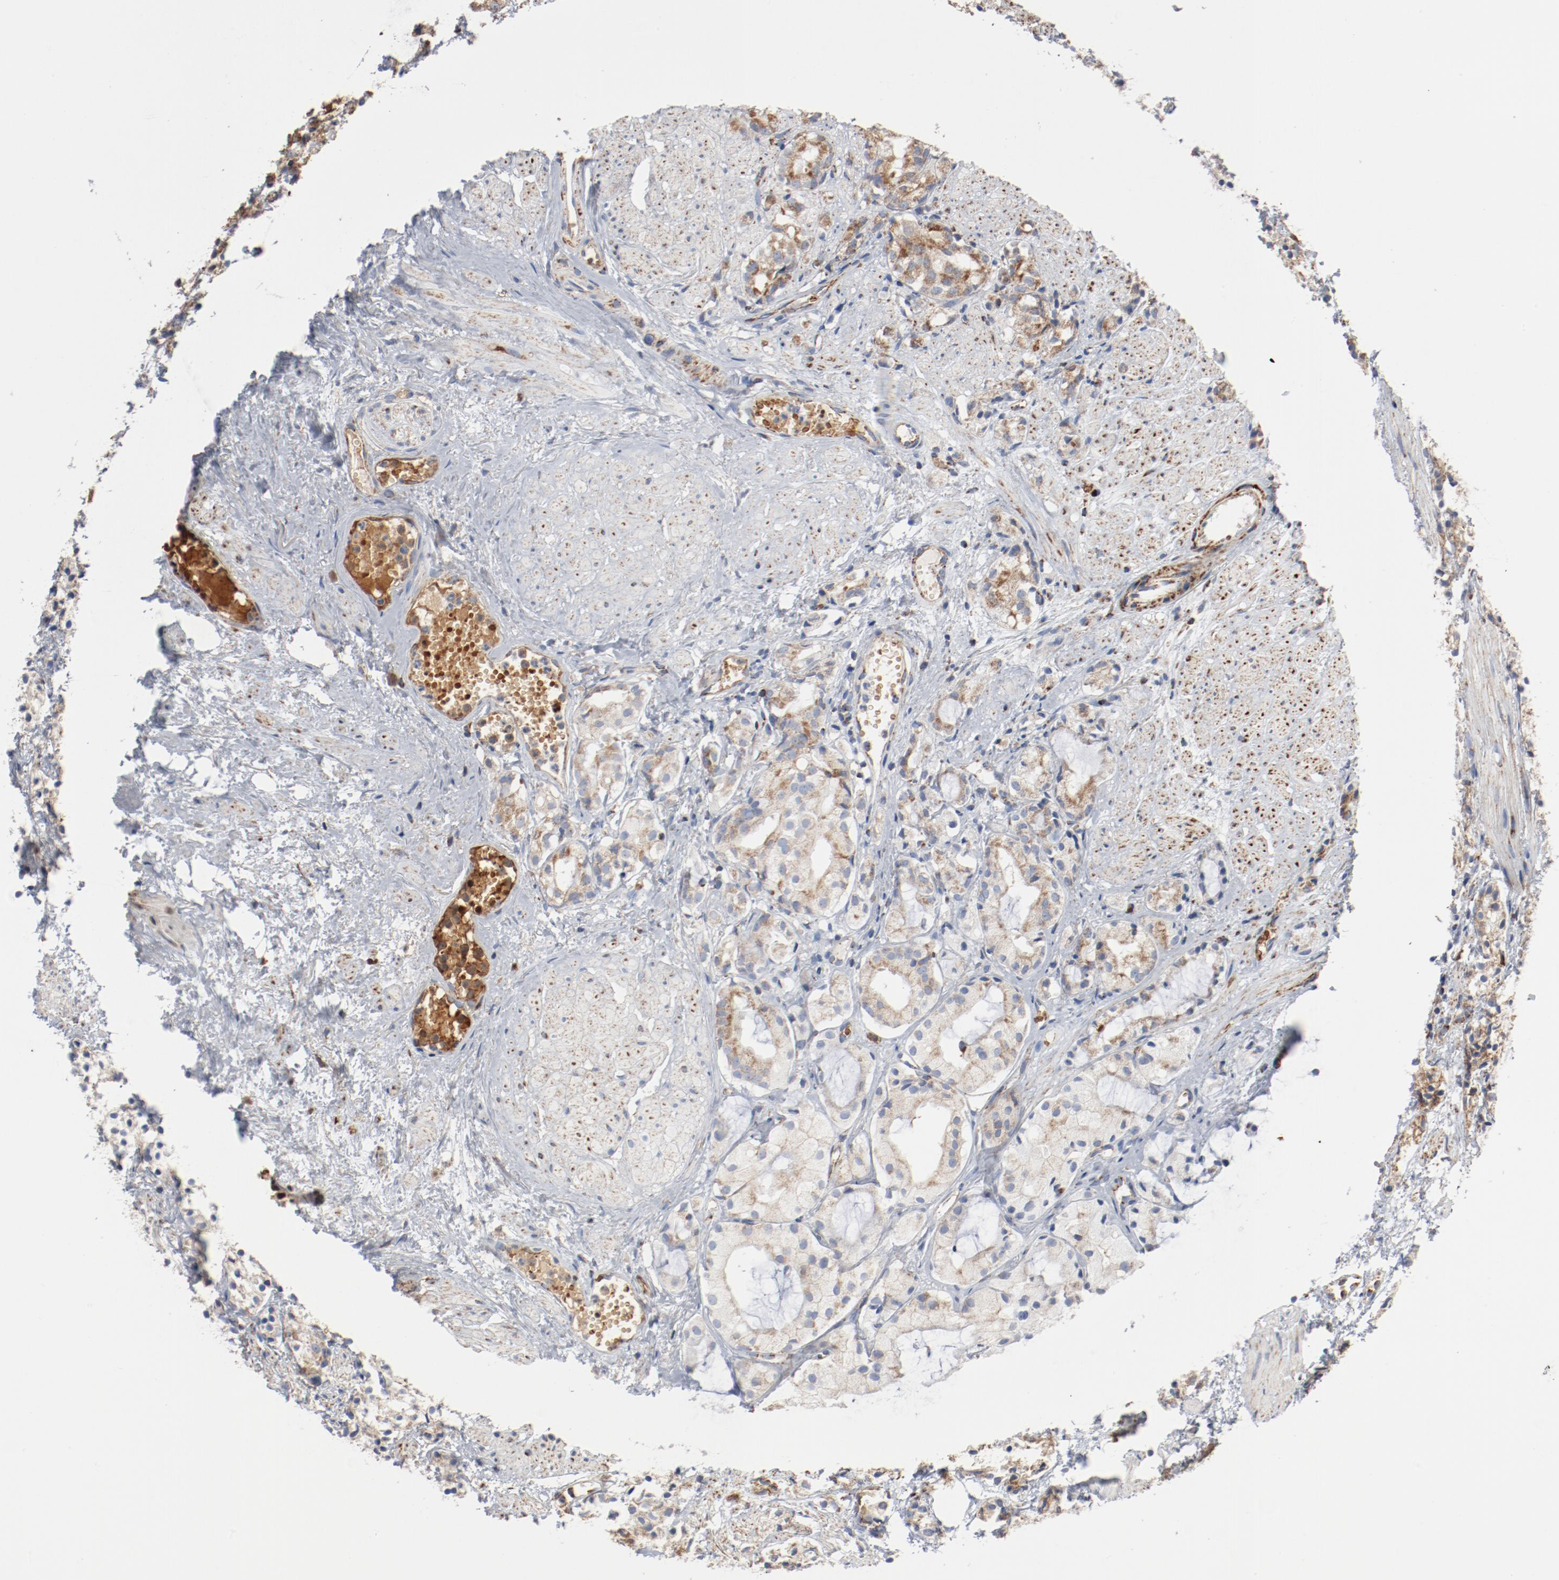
{"staining": {"intensity": "weak", "quantity": ">75%", "location": "cytoplasmic/membranous"}, "tissue": "prostate cancer", "cell_type": "Tumor cells", "image_type": "cancer", "snomed": [{"axis": "morphology", "description": "Adenocarcinoma, High grade"}, {"axis": "topography", "description": "Prostate"}], "caption": "Immunohistochemical staining of prostate cancer (adenocarcinoma (high-grade)) demonstrates low levels of weak cytoplasmic/membranous staining in about >75% of tumor cells. The protein is shown in brown color, while the nuclei are stained blue.", "gene": "NDUFB8", "patient": {"sex": "male", "age": 85}}